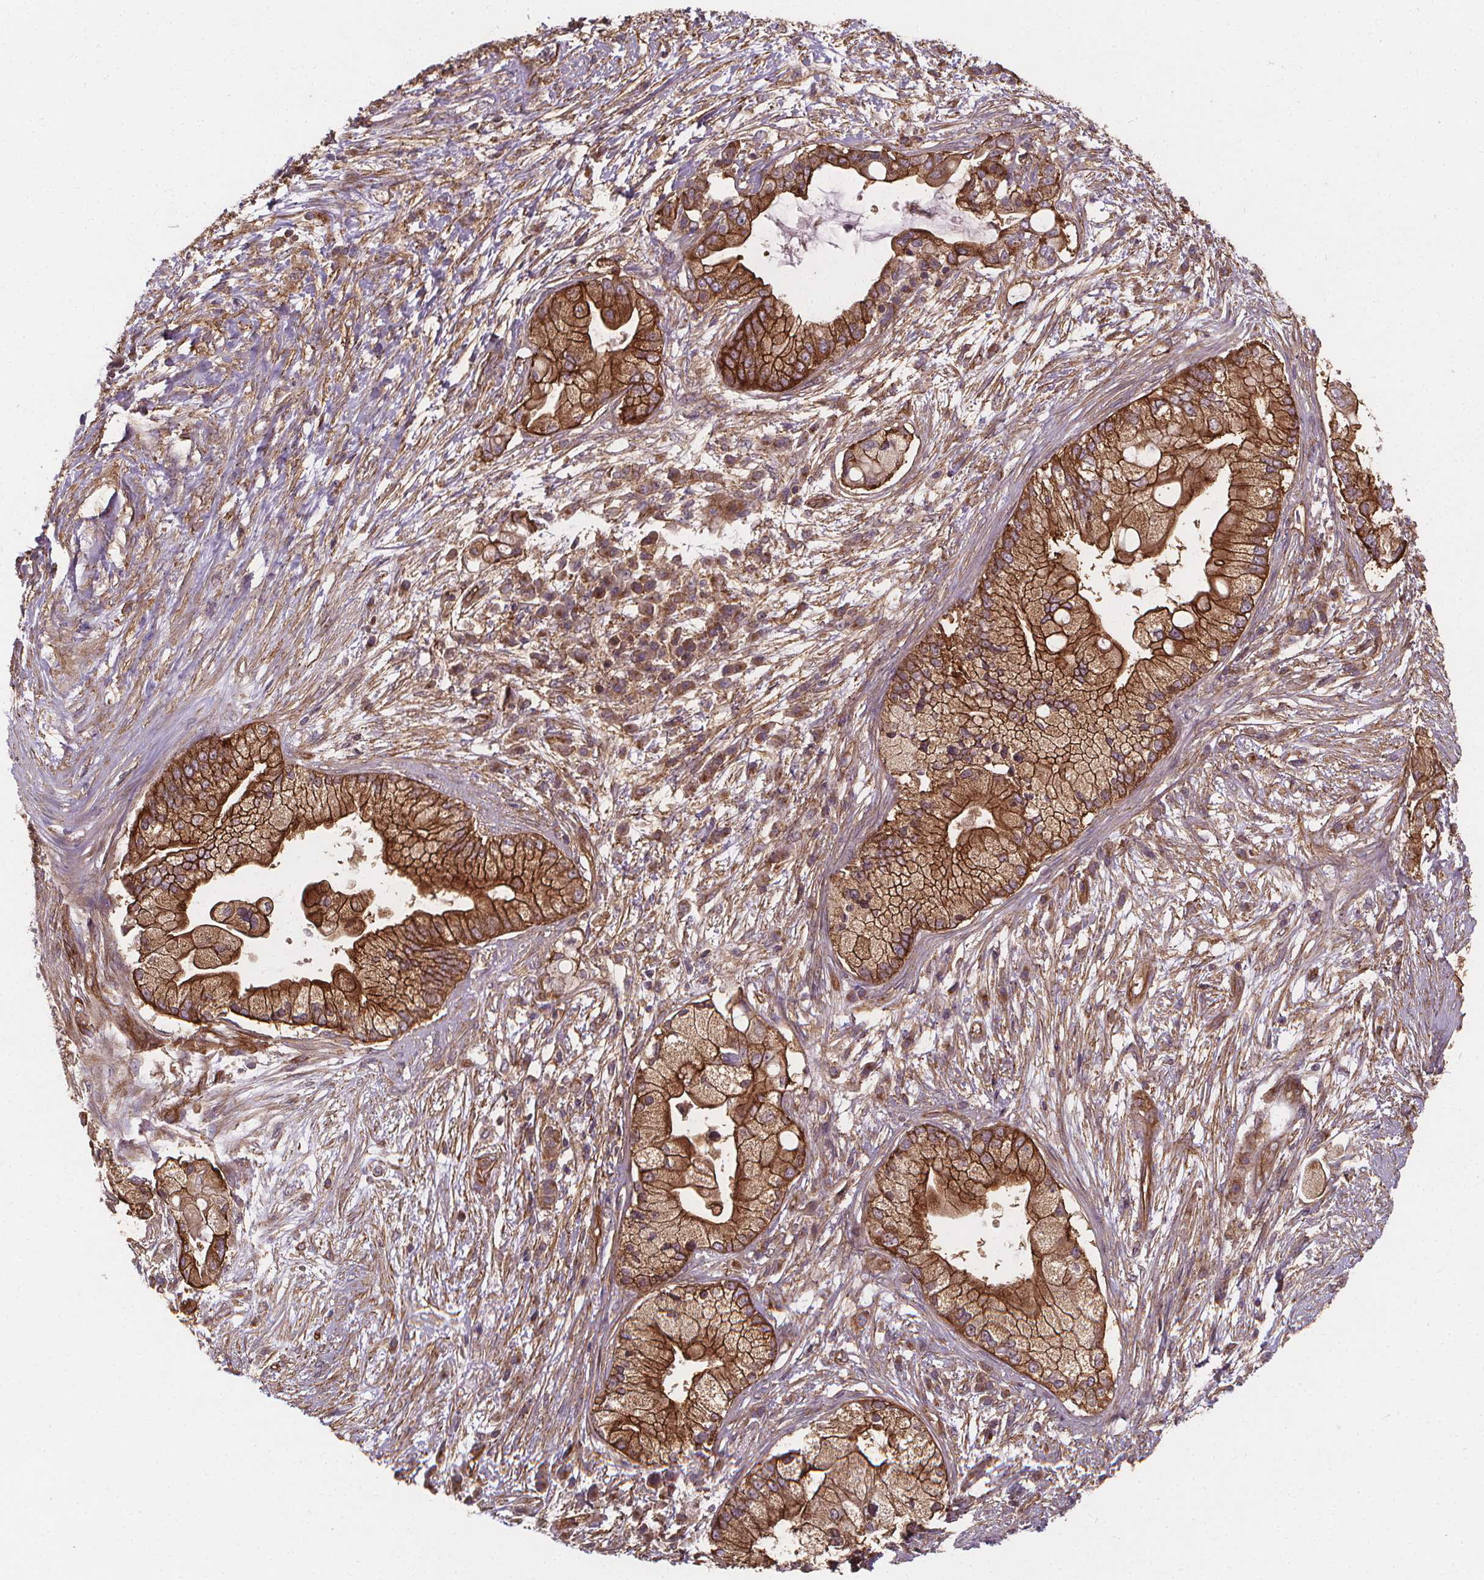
{"staining": {"intensity": "strong", "quantity": ">75%", "location": "cytoplasmic/membranous"}, "tissue": "pancreatic cancer", "cell_type": "Tumor cells", "image_type": "cancer", "snomed": [{"axis": "morphology", "description": "Adenocarcinoma, NOS"}, {"axis": "topography", "description": "Pancreas"}], "caption": "Immunohistochemical staining of adenocarcinoma (pancreatic) exhibits strong cytoplasmic/membranous protein staining in approximately >75% of tumor cells.", "gene": "CLINT1", "patient": {"sex": "female", "age": 69}}